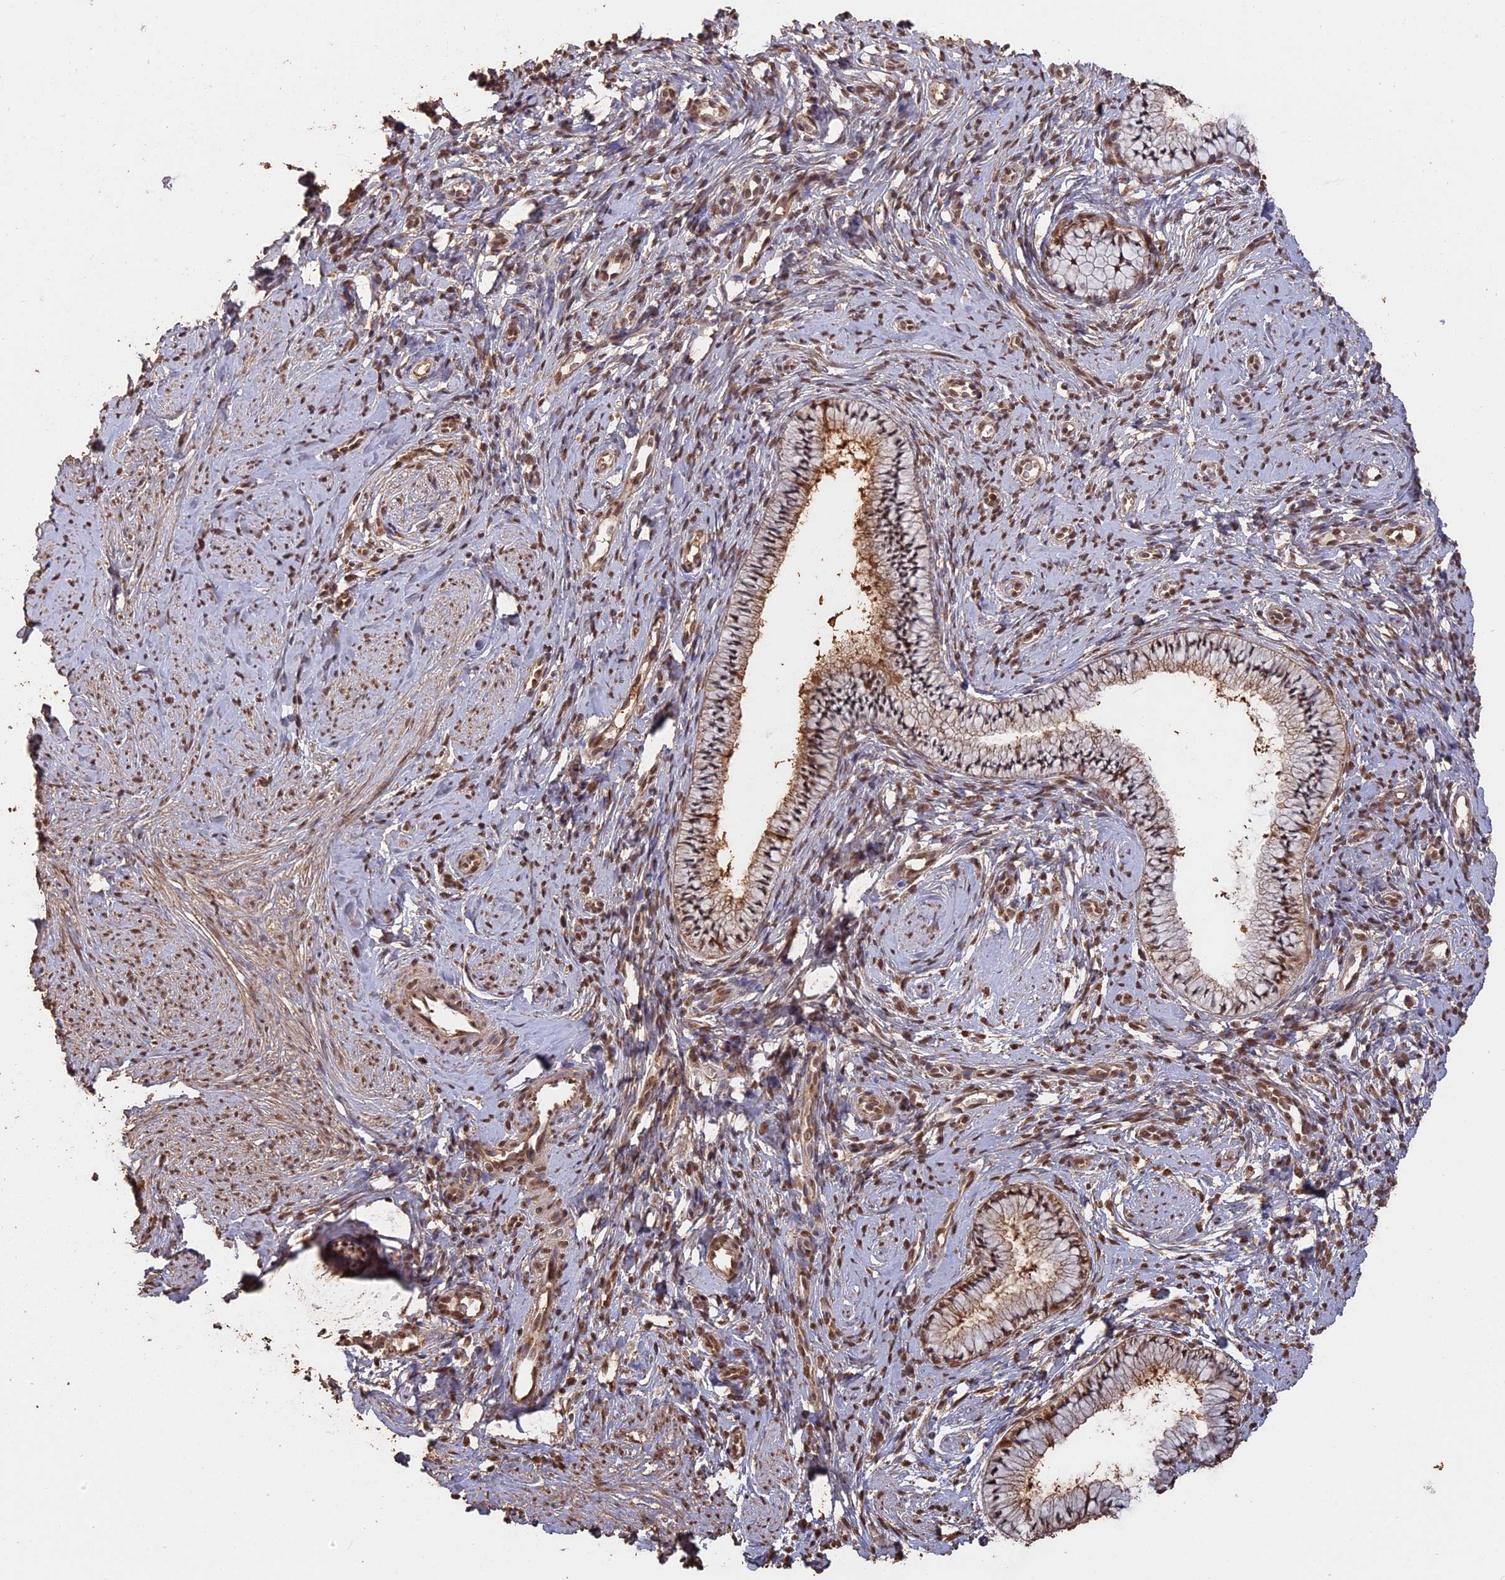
{"staining": {"intensity": "moderate", "quantity": ">75%", "location": "cytoplasmic/membranous,nuclear"}, "tissue": "cervix", "cell_type": "Glandular cells", "image_type": "normal", "snomed": [{"axis": "morphology", "description": "Normal tissue, NOS"}, {"axis": "topography", "description": "Cervix"}], "caption": "Immunohistochemical staining of unremarkable human cervix demonstrates medium levels of moderate cytoplasmic/membranous,nuclear expression in approximately >75% of glandular cells. The staining is performed using DAB brown chromogen to label protein expression. The nuclei are counter-stained blue using hematoxylin.", "gene": "PSMC6", "patient": {"sex": "female", "age": 57}}